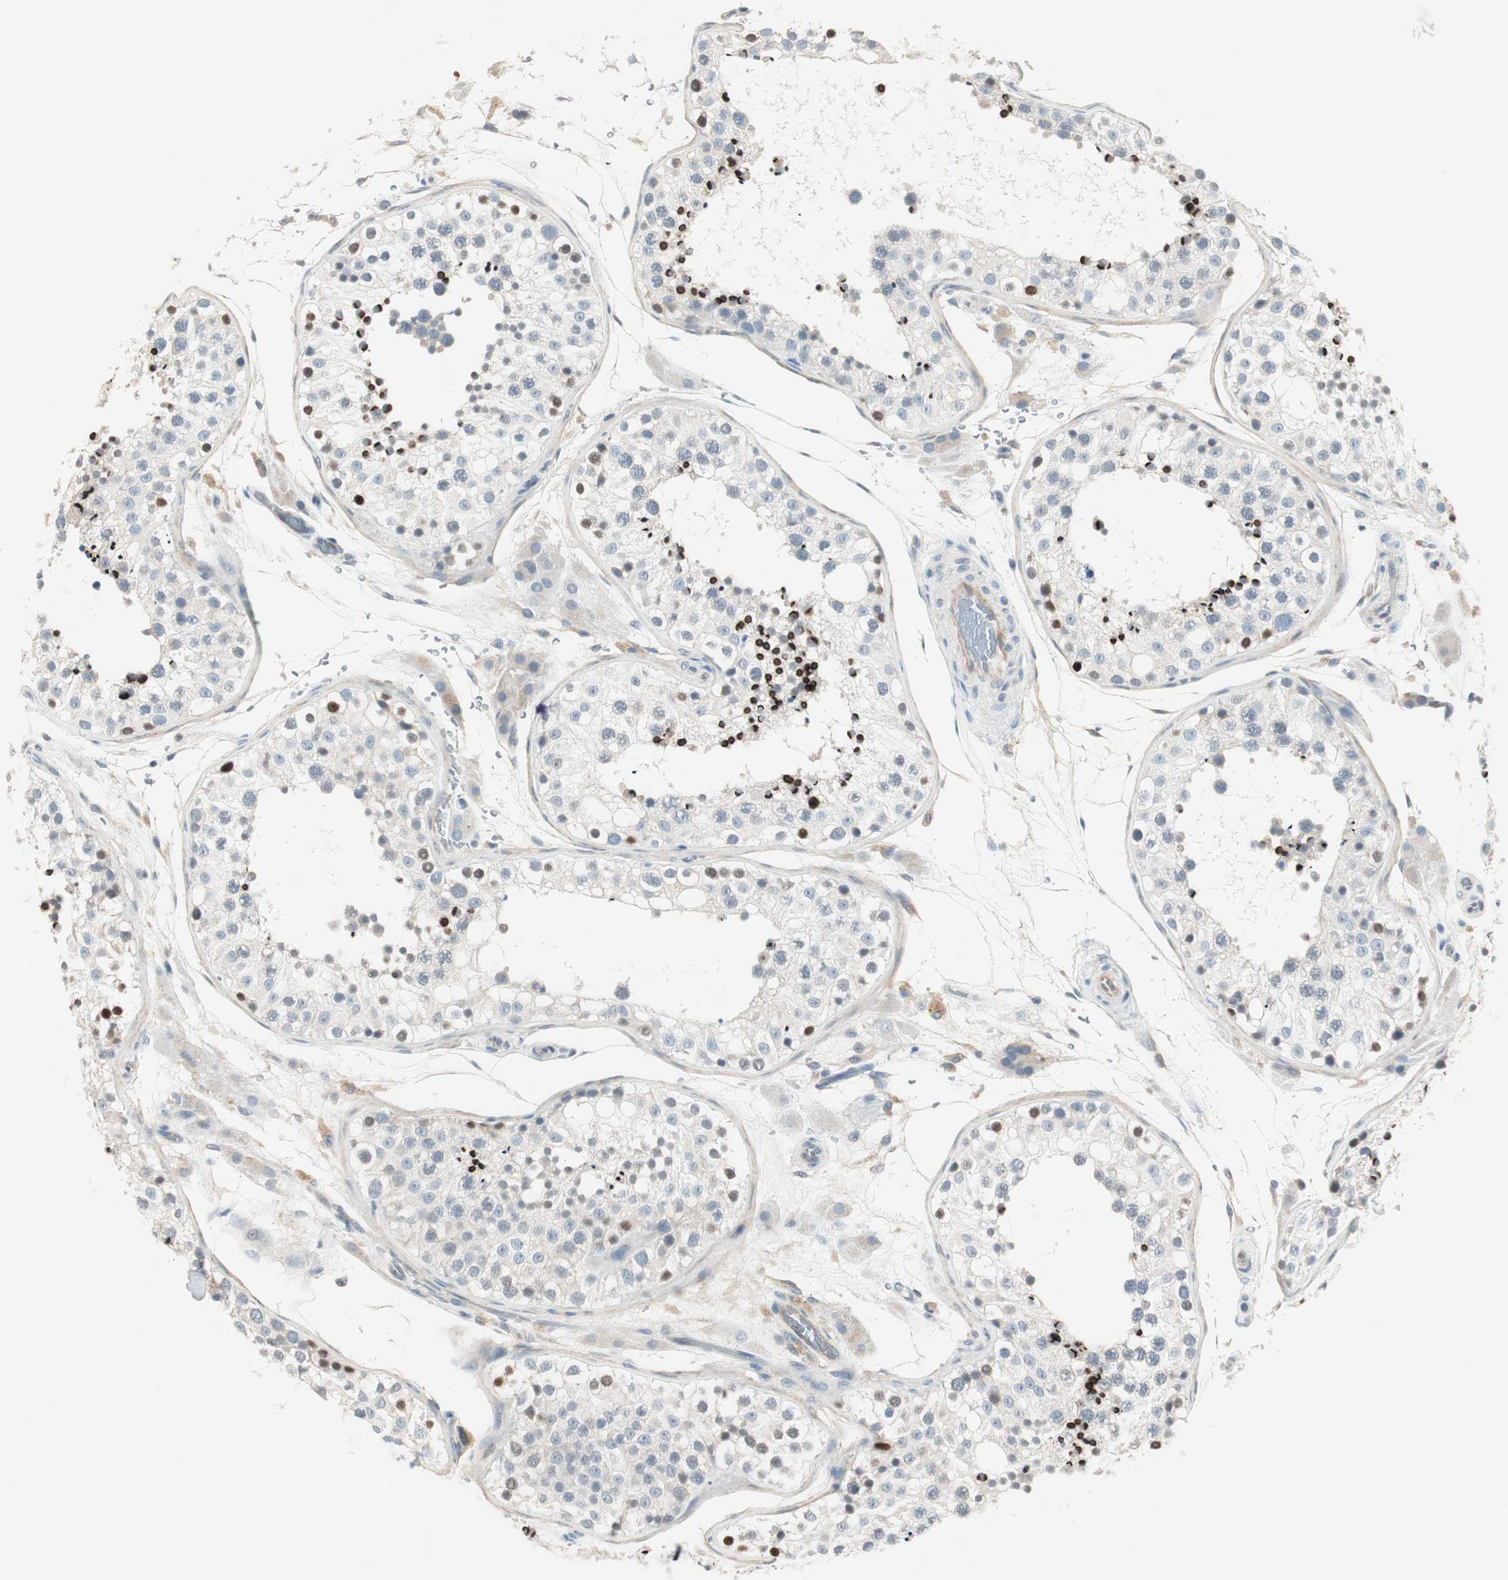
{"staining": {"intensity": "strong", "quantity": "<25%", "location": "cytoplasmic/membranous,nuclear"}, "tissue": "testis", "cell_type": "Cells in seminiferous ducts", "image_type": "normal", "snomed": [{"axis": "morphology", "description": "Normal tissue, NOS"}, {"axis": "topography", "description": "Testis"}], "caption": "Immunohistochemical staining of unremarkable testis exhibits medium levels of strong cytoplasmic/membranous,nuclear positivity in about <25% of cells in seminiferous ducts.", "gene": "ITGB4", "patient": {"sex": "male", "age": 26}}